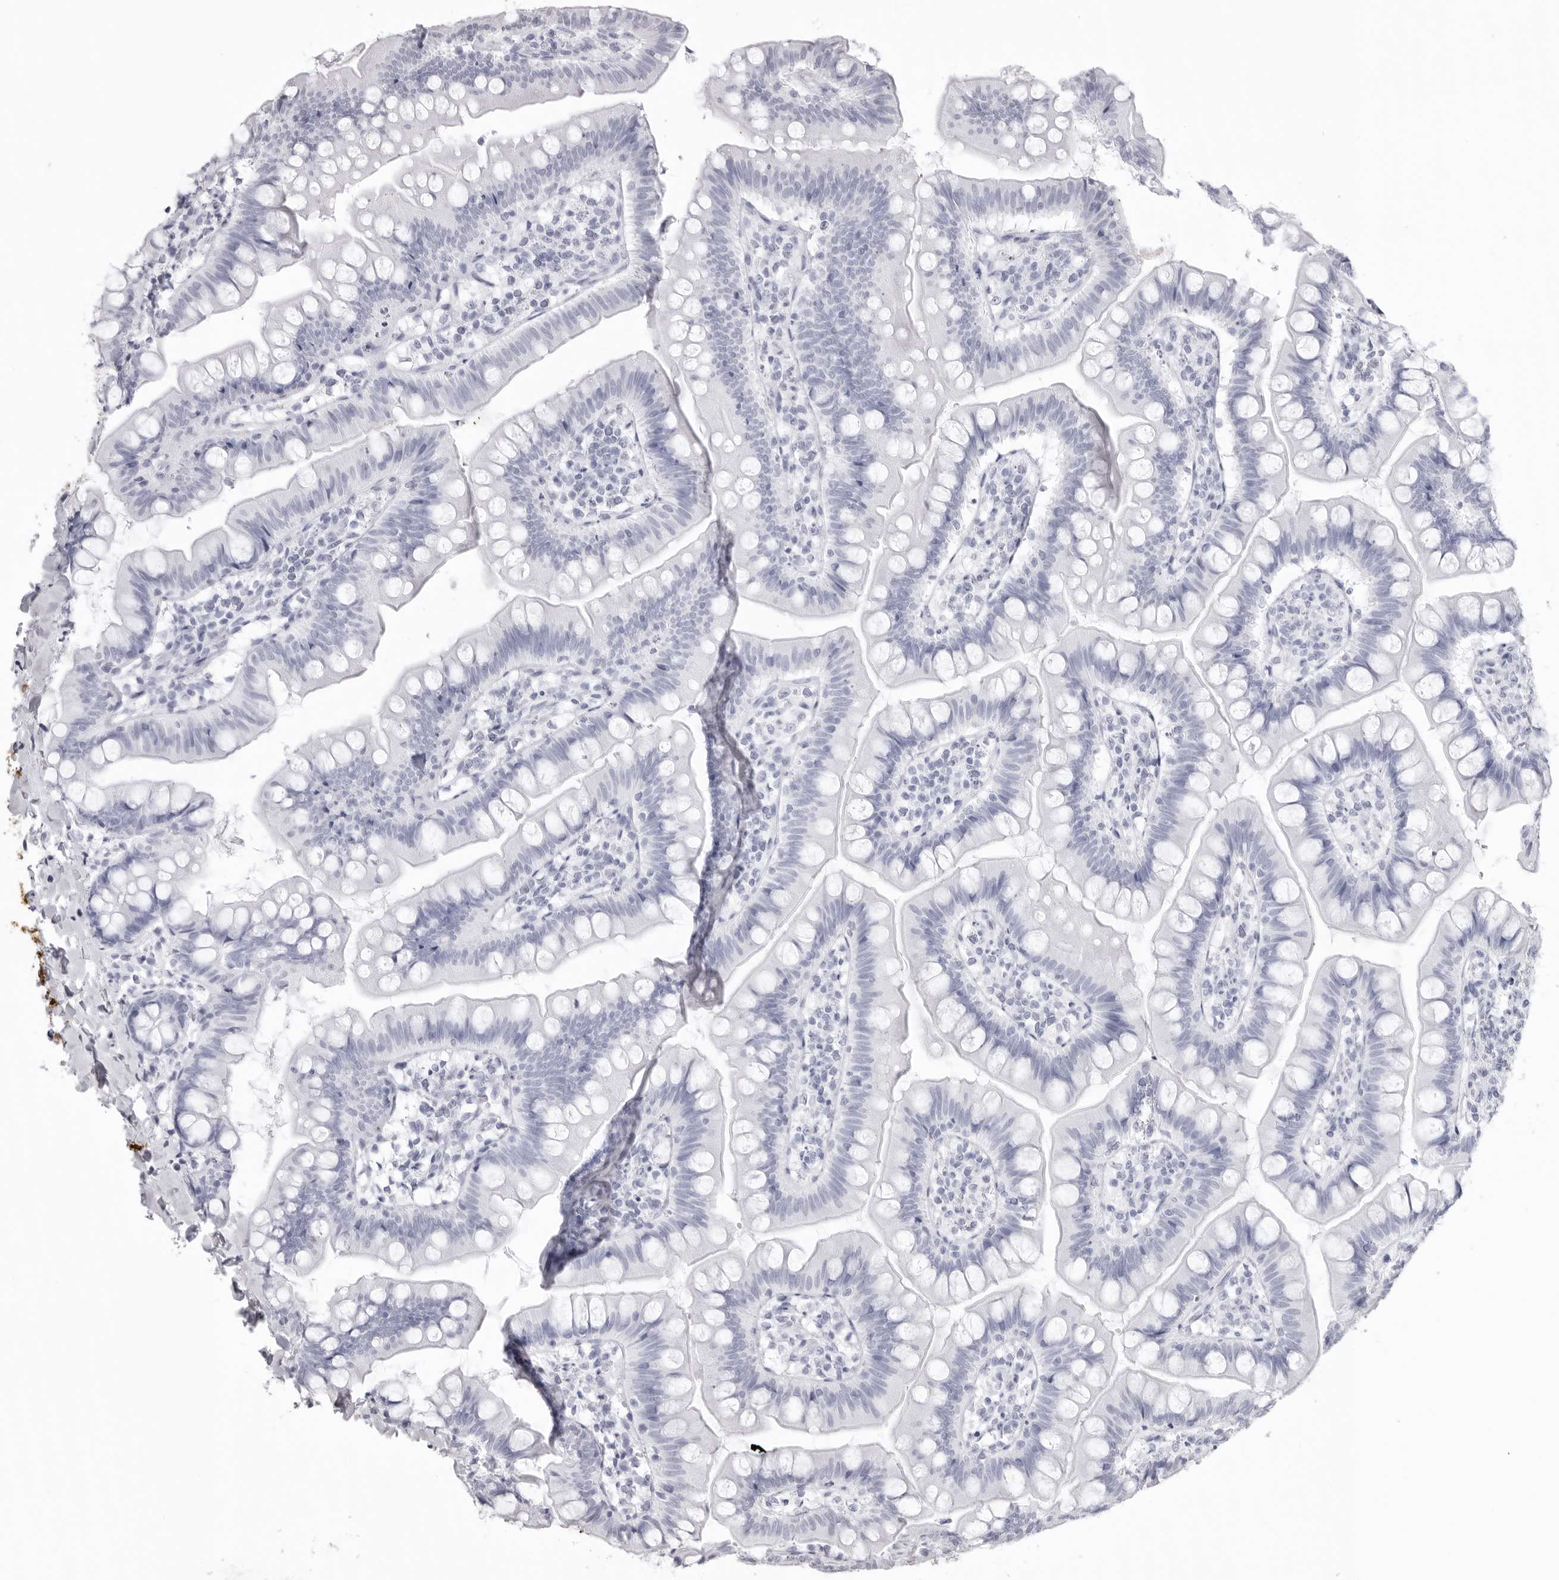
{"staining": {"intensity": "negative", "quantity": "none", "location": "none"}, "tissue": "small intestine", "cell_type": "Glandular cells", "image_type": "normal", "snomed": [{"axis": "morphology", "description": "Normal tissue, NOS"}, {"axis": "topography", "description": "Small intestine"}], "caption": "Immunohistochemistry (IHC) of unremarkable human small intestine exhibits no staining in glandular cells.", "gene": "KLK9", "patient": {"sex": "male", "age": 7}}